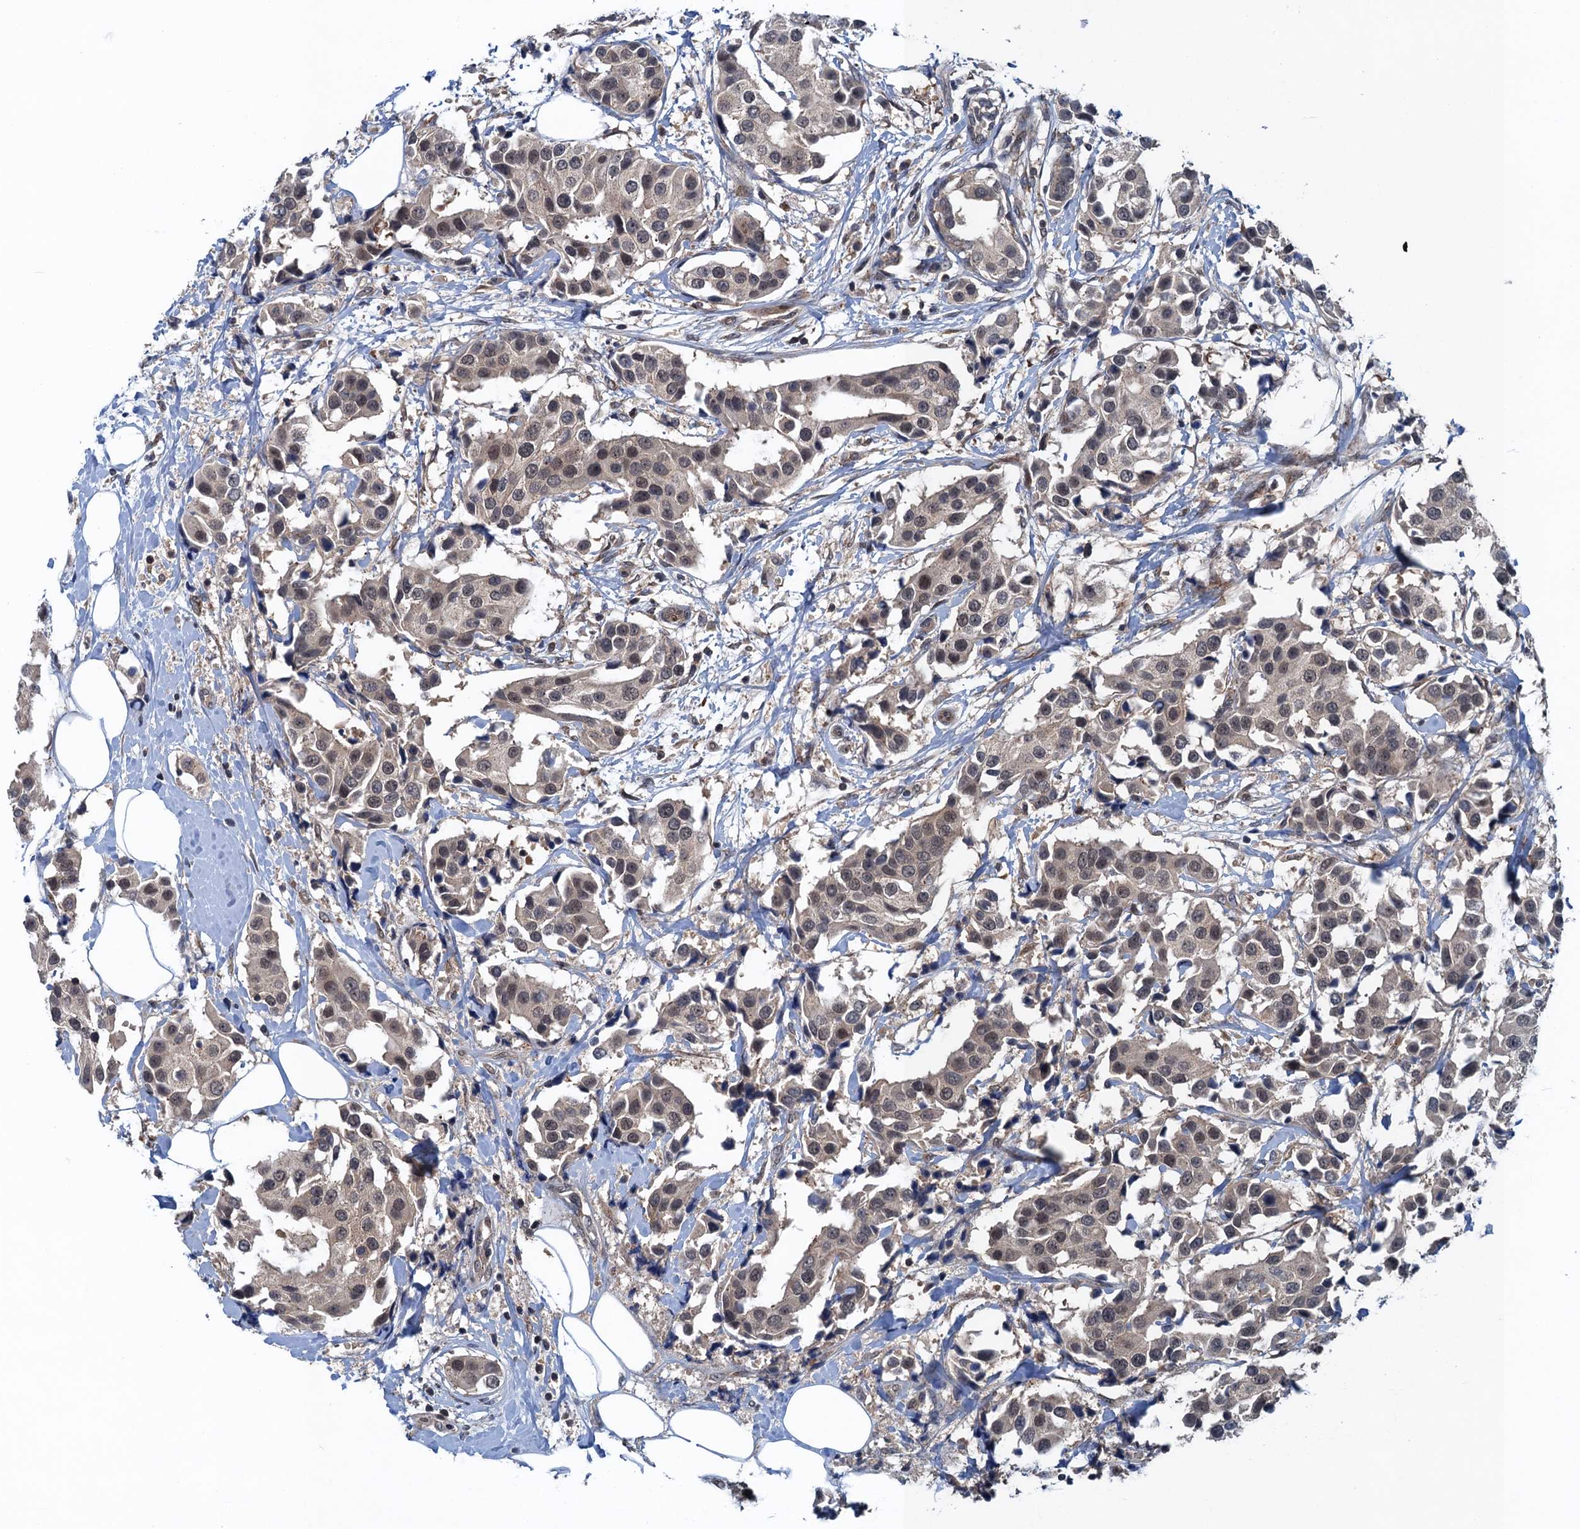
{"staining": {"intensity": "weak", "quantity": "25%-75%", "location": "nuclear"}, "tissue": "breast cancer", "cell_type": "Tumor cells", "image_type": "cancer", "snomed": [{"axis": "morphology", "description": "Normal tissue, NOS"}, {"axis": "morphology", "description": "Duct carcinoma"}, {"axis": "topography", "description": "Breast"}], "caption": "Immunohistochemistry (IHC) (DAB (3,3'-diaminobenzidine)) staining of breast cancer reveals weak nuclear protein positivity in approximately 25%-75% of tumor cells. The protein of interest is stained brown, and the nuclei are stained in blue (DAB IHC with brightfield microscopy, high magnification).", "gene": "RNF165", "patient": {"sex": "female", "age": 39}}